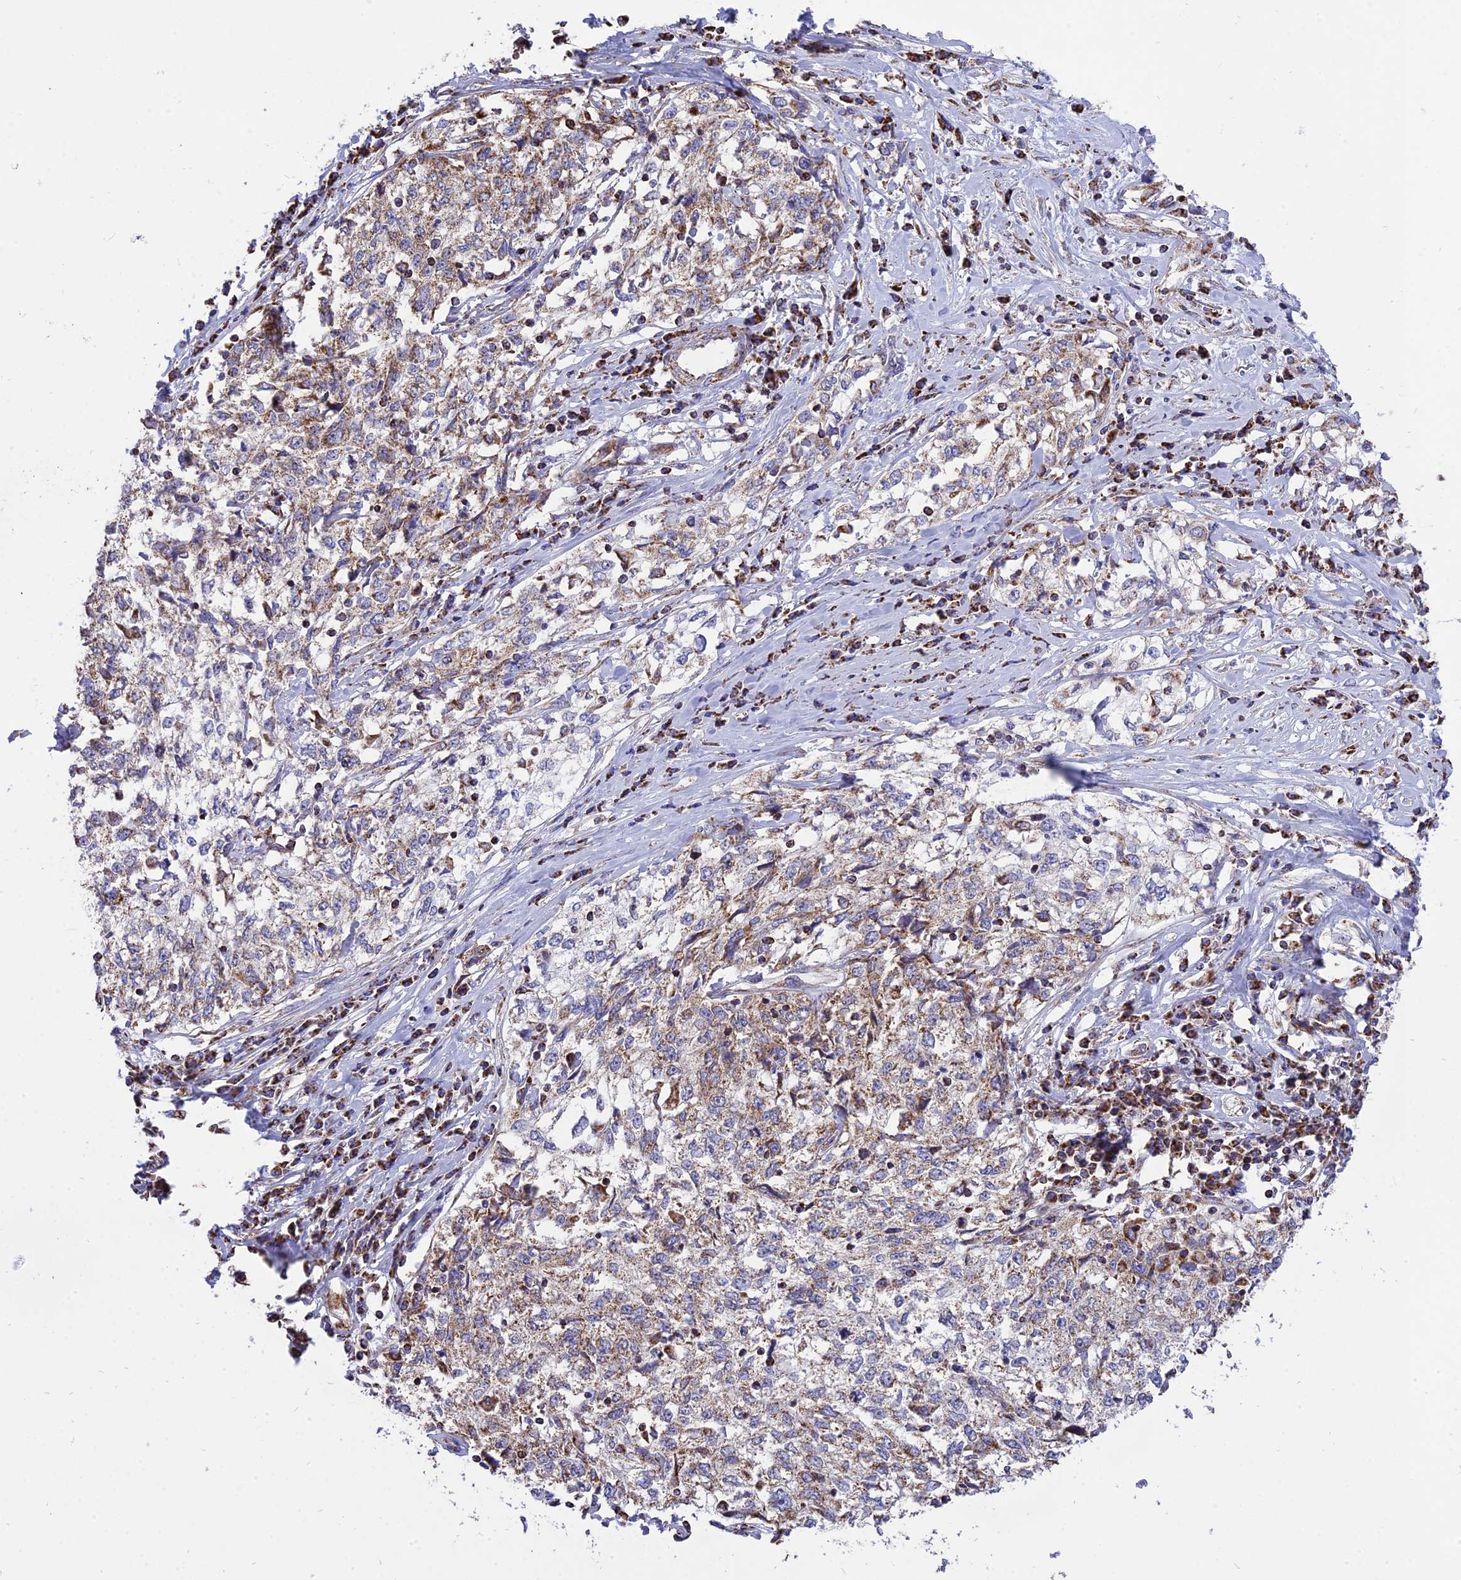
{"staining": {"intensity": "weak", "quantity": "25%-75%", "location": "cytoplasmic/membranous"}, "tissue": "cervical cancer", "cell_type": "Tumor cells", "image_type": "cancer", "snomed": [{"axis": "morphology", "description": "Squamous cell carcinoma, NOS"}, {"axis": "topography", "description": "Cervix"}], "caption": "High-power microscopy captured an immunohistochemistry photomicrograph of cervical cancer, revealing weak cytoplasmic/membranous staining in approximately 25%-75% of tumor cells.", "gene": "TTC4", "patient": {"sex": "female", "age": 57}}